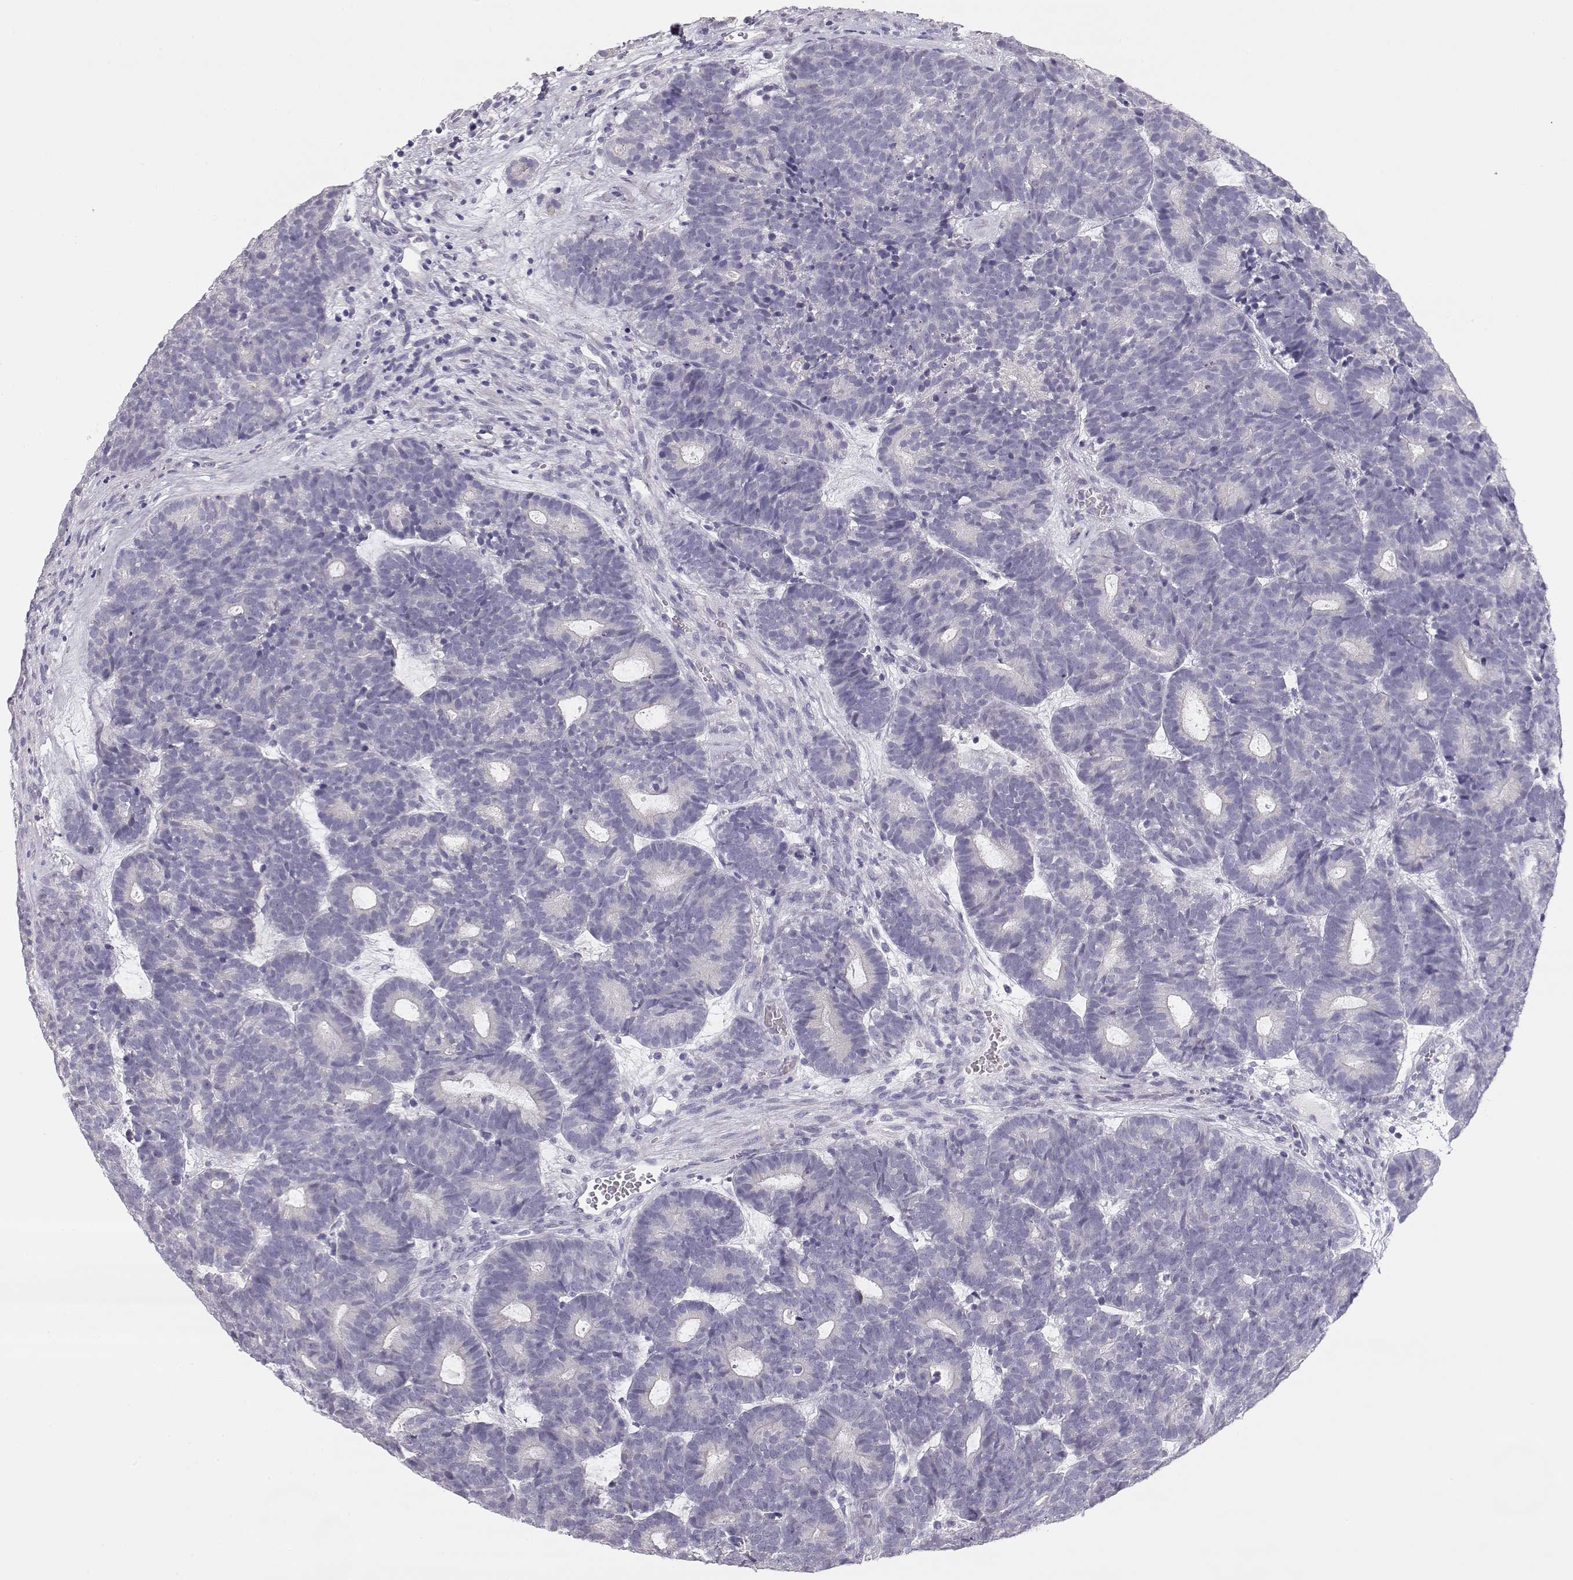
{"staining": {"intensity": "negative", "quantity": "none", "location": "none"}, "tissue": "head and neck cancer", "cell_type": "Tumor cells", "image_type": "cancer", "snomed": [{"axis": "morphology", "description": "Adenocarcinoma, NOS"}, {"axis": "topography", "description": "Head-Neck"}], "caption": "IHC histopathology image of adenocarcinoma (head and neck) stained for a protein (brown), which reveals no positivity in tumor cells.", "gene": "GLIPR1L2", "patient": {"sex": "female", "age": 81}}